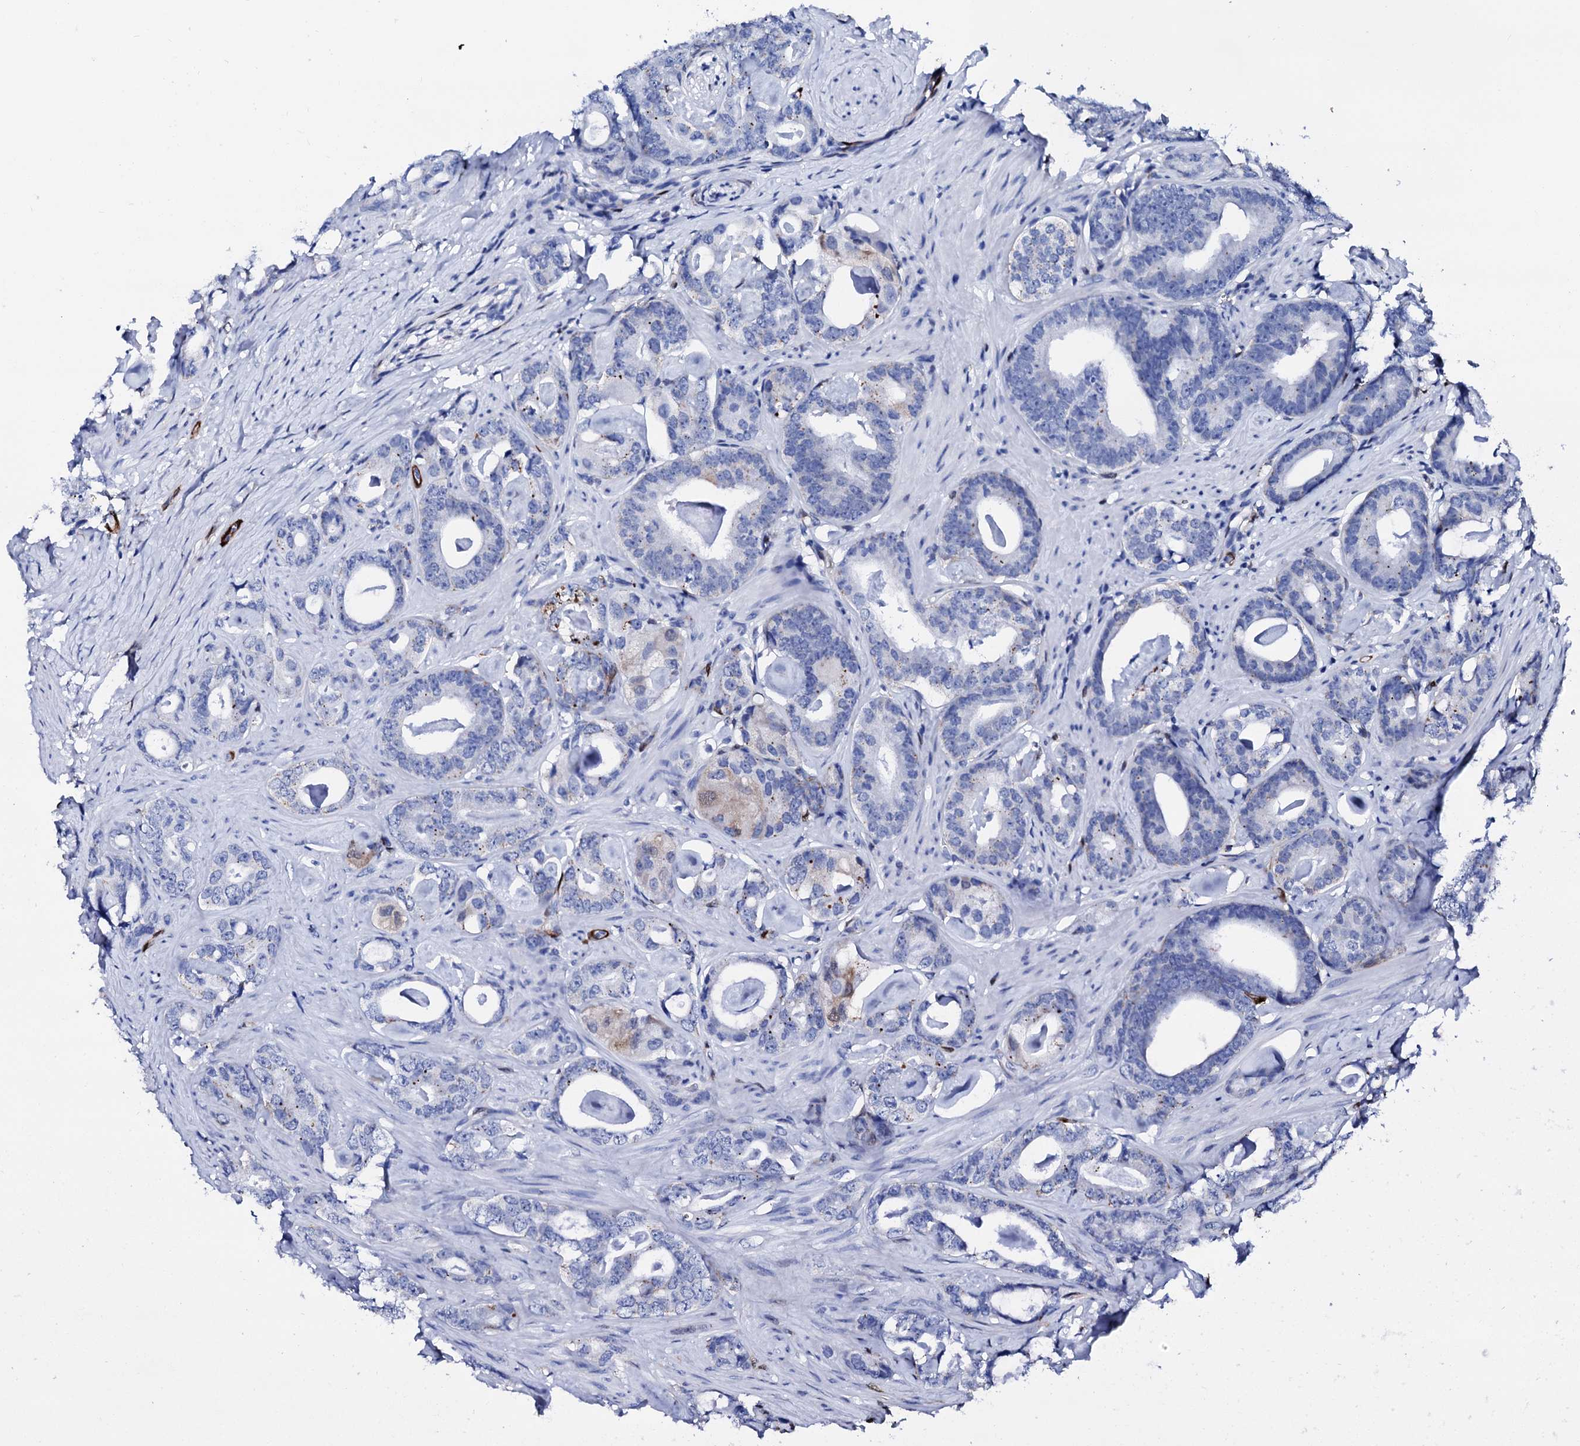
{"staining": {"intensity": "negative", "quantity": "none", "location": "none"}, "tissue": "prostate cancer", "cell_type": "Tumor cells", "image_type": "cancer", "snomed": [{"axis": "morphology", "description": "Adenocarcinoma, Low grade"}, {"axis": "topography", "description": "Prostate"}], "caption": "An IHC micrograph of adenocarcinoma (low-grade) (prostate) is shown. There is no staining in tumor cells of adenocarcinoma (low-grade) (prostate).", "gene": "NRIP2", "patient": {"sex": "male", "age": 63}}